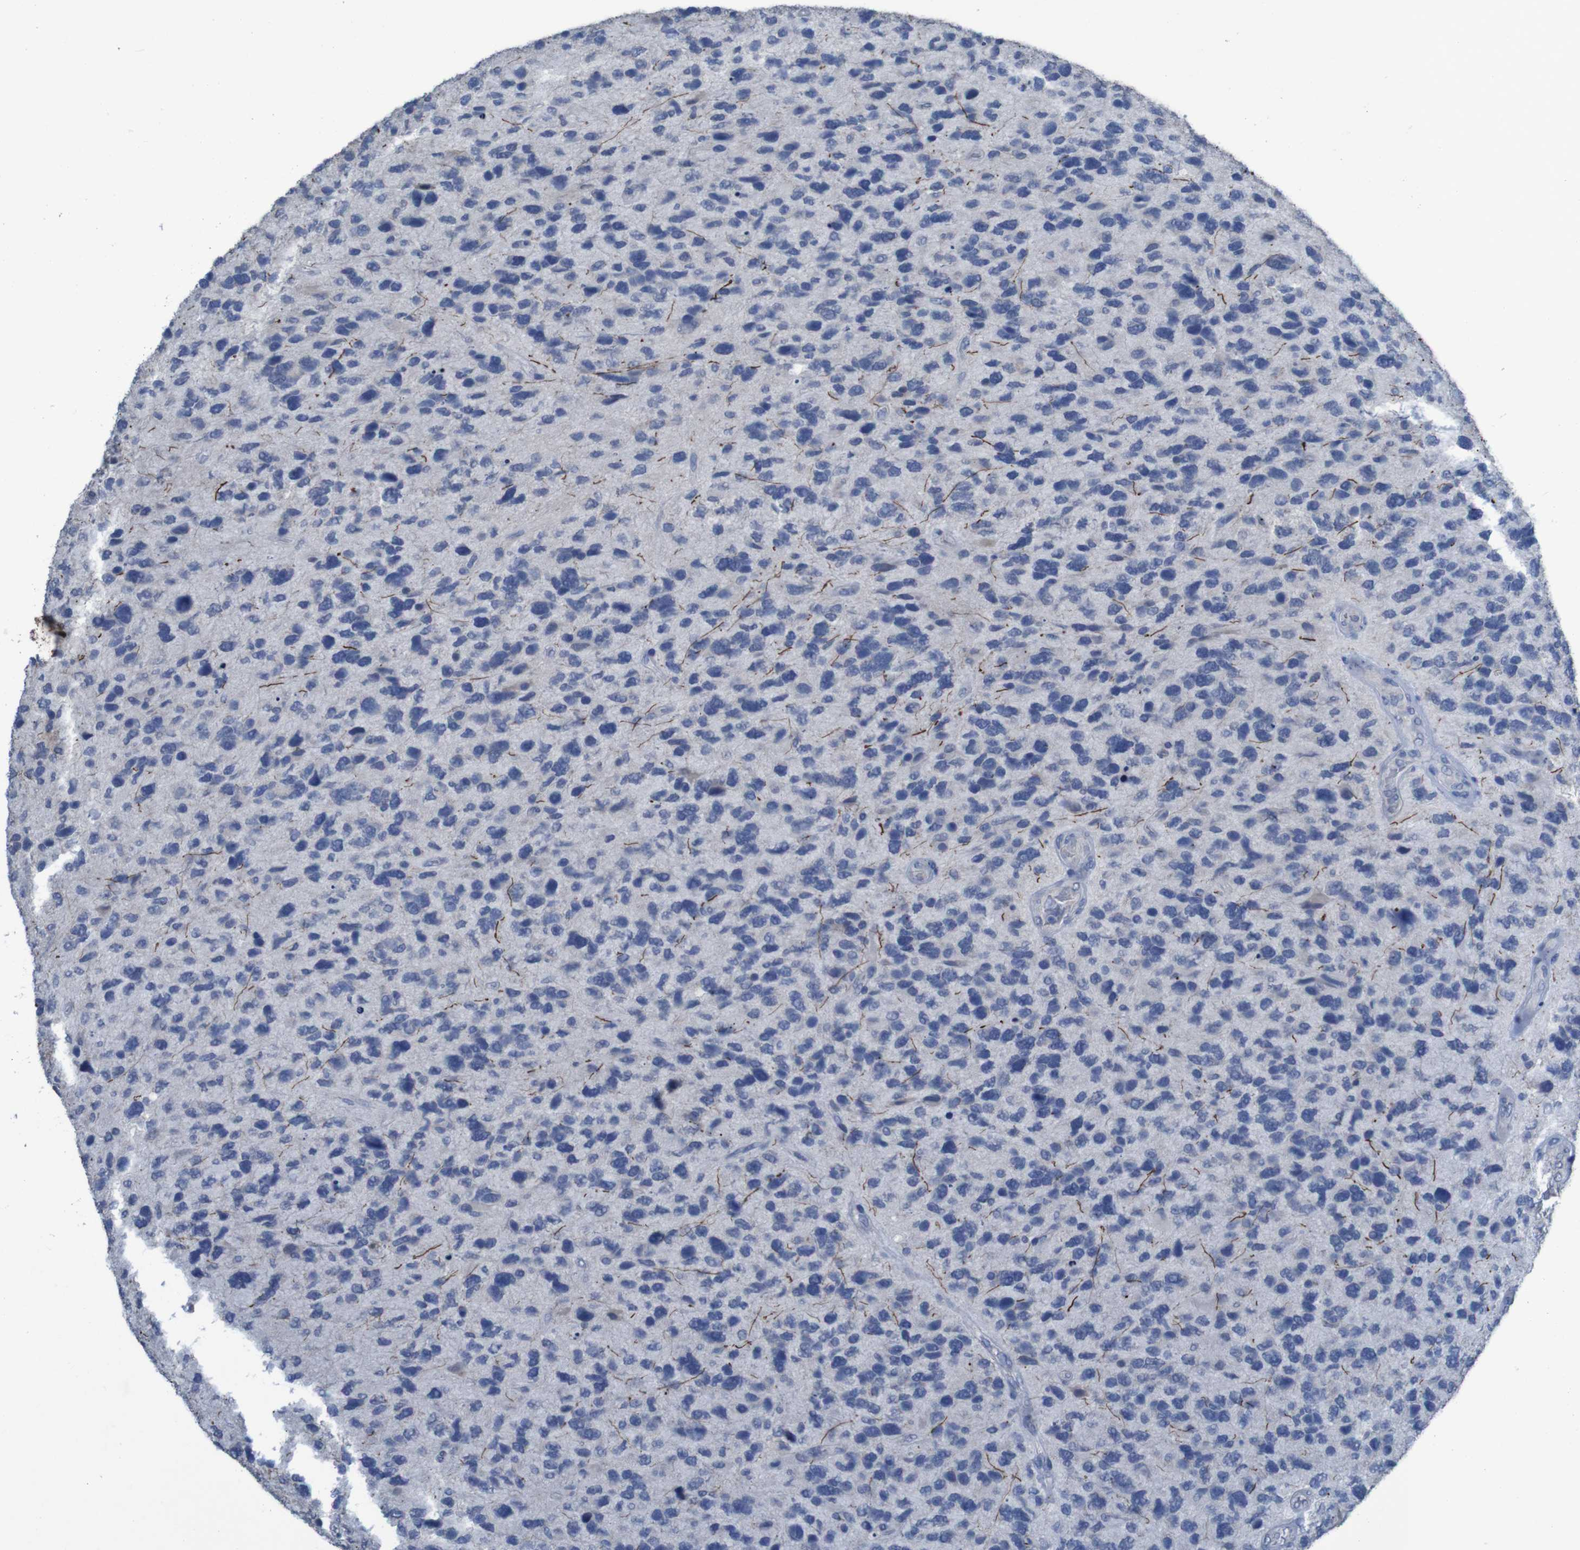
{"staining": {"intensity": "negative", "quantity": "none", "location": "none"}, "tissue": "glioma", "cell_type": "Tumor cells", "image_type": "cancer", "snomed": [{"axis": "morphology", "description": "Glioma, malignant, High grade"}, {"axis": "topography", "description": "Brain"}], "caption": "Immunohistochemical staining of human high-grade glioma (malignant) exhibits no significant expression in tumor cells.", "gene": "CLDN18", "patient": {"sex": "female", "age": 58}}